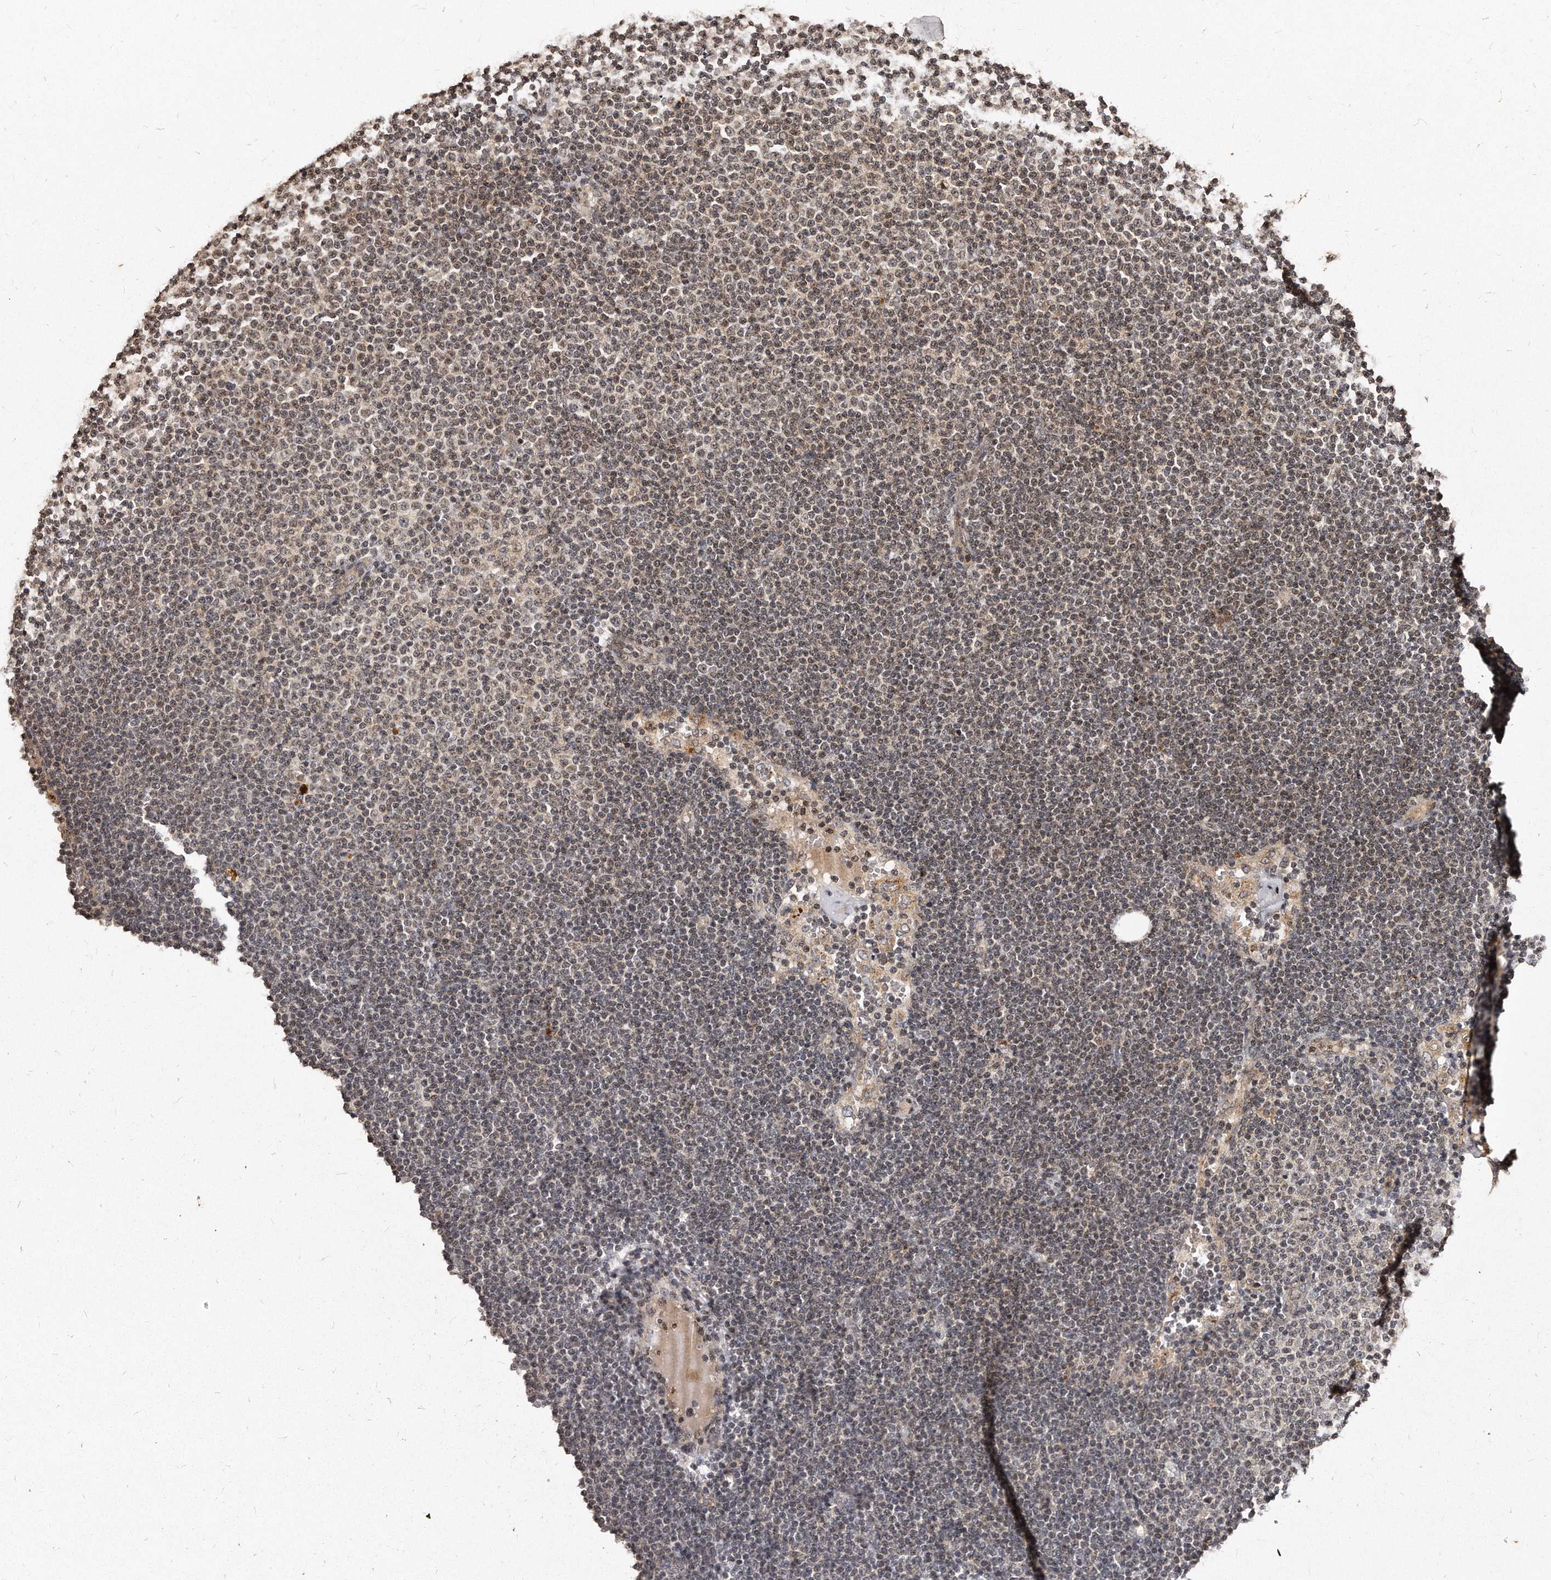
{"staining": {"intensity": "weak", "quantity": ">75%", "location": "cytoplasmic/membranous,nuclear"}, "tissue": "lymphoma", "cell_type": "Tumor cells", "image_type": "cancer", "snomed": [{"axis": "morphology", "description": "Malignant lymphoma, non-Hodgkin's type, Low grade"}, {"axis": "topography", "description": "Lymph node"}], "caption": "Immunohistochemical staining of human malignant lymphoma, non-Hodgkin's type (low-grade) reveals weak cytoplasmic/membranous and nuclear protein positivity in approximately >75% of tumor cells.", "gene": "TSHR", "patient": {"sex": "female", "age": 53}}